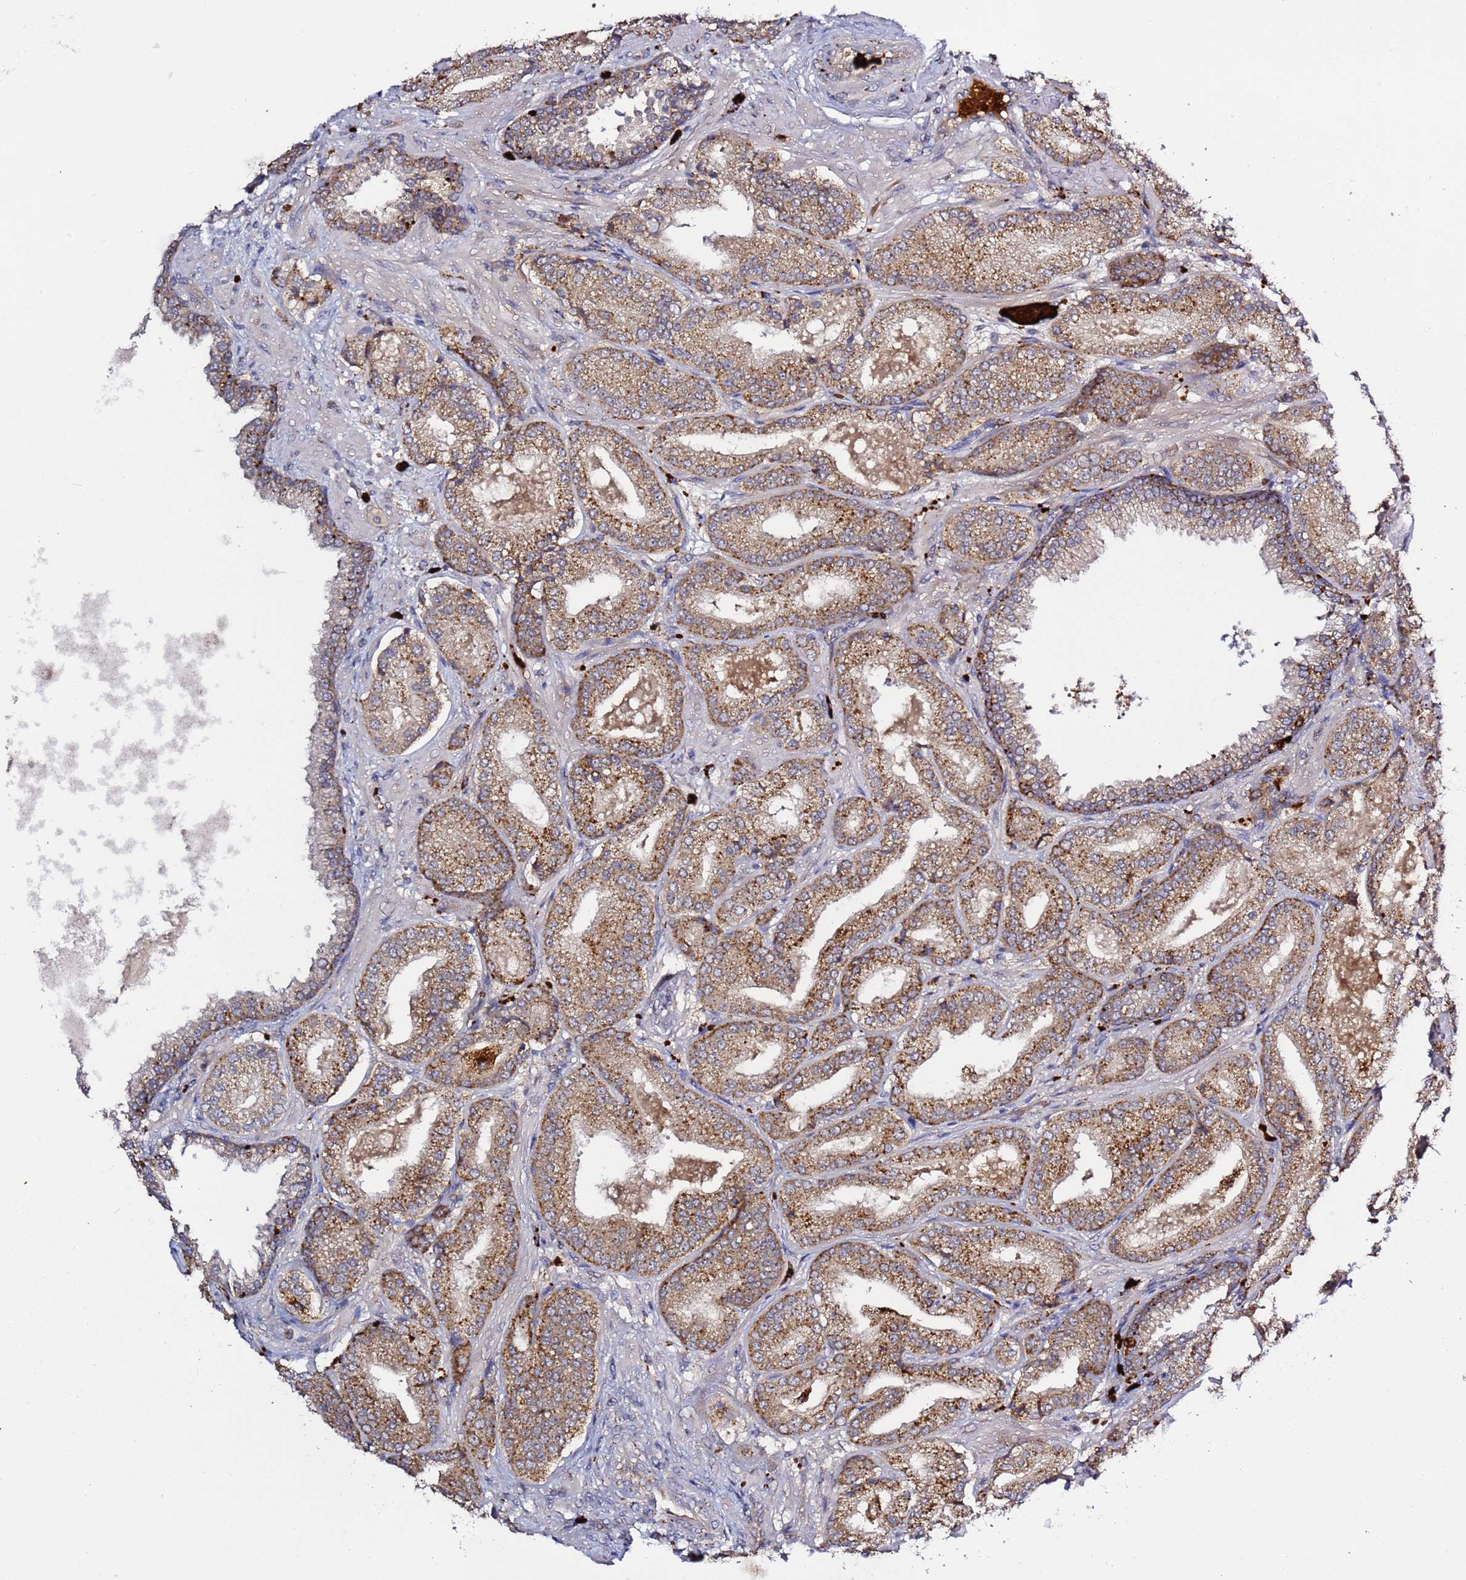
{"staining": {"intensity": "moderate", "quantity": ">75%", "location": "cytoplasmic/membranous"}, "tissue": "prostate cancer", "cell_type": "Tumor cells", "image_type": "cancer", "snomed": [{"axis": "morphology", "description": "Adenocarcinoma, High grade"}, {"axis": "topography", "description": "Prostate"}], "caption": "There is medium levels of moderate cytoplasmic/membranous positivity in tumor cells of prostate high-grade adenocarcinoma, as demonstrated by immunohistochemical staining (brown color).", "gene": "VPS36", "patient": {"sex": "male", "age": 63}}